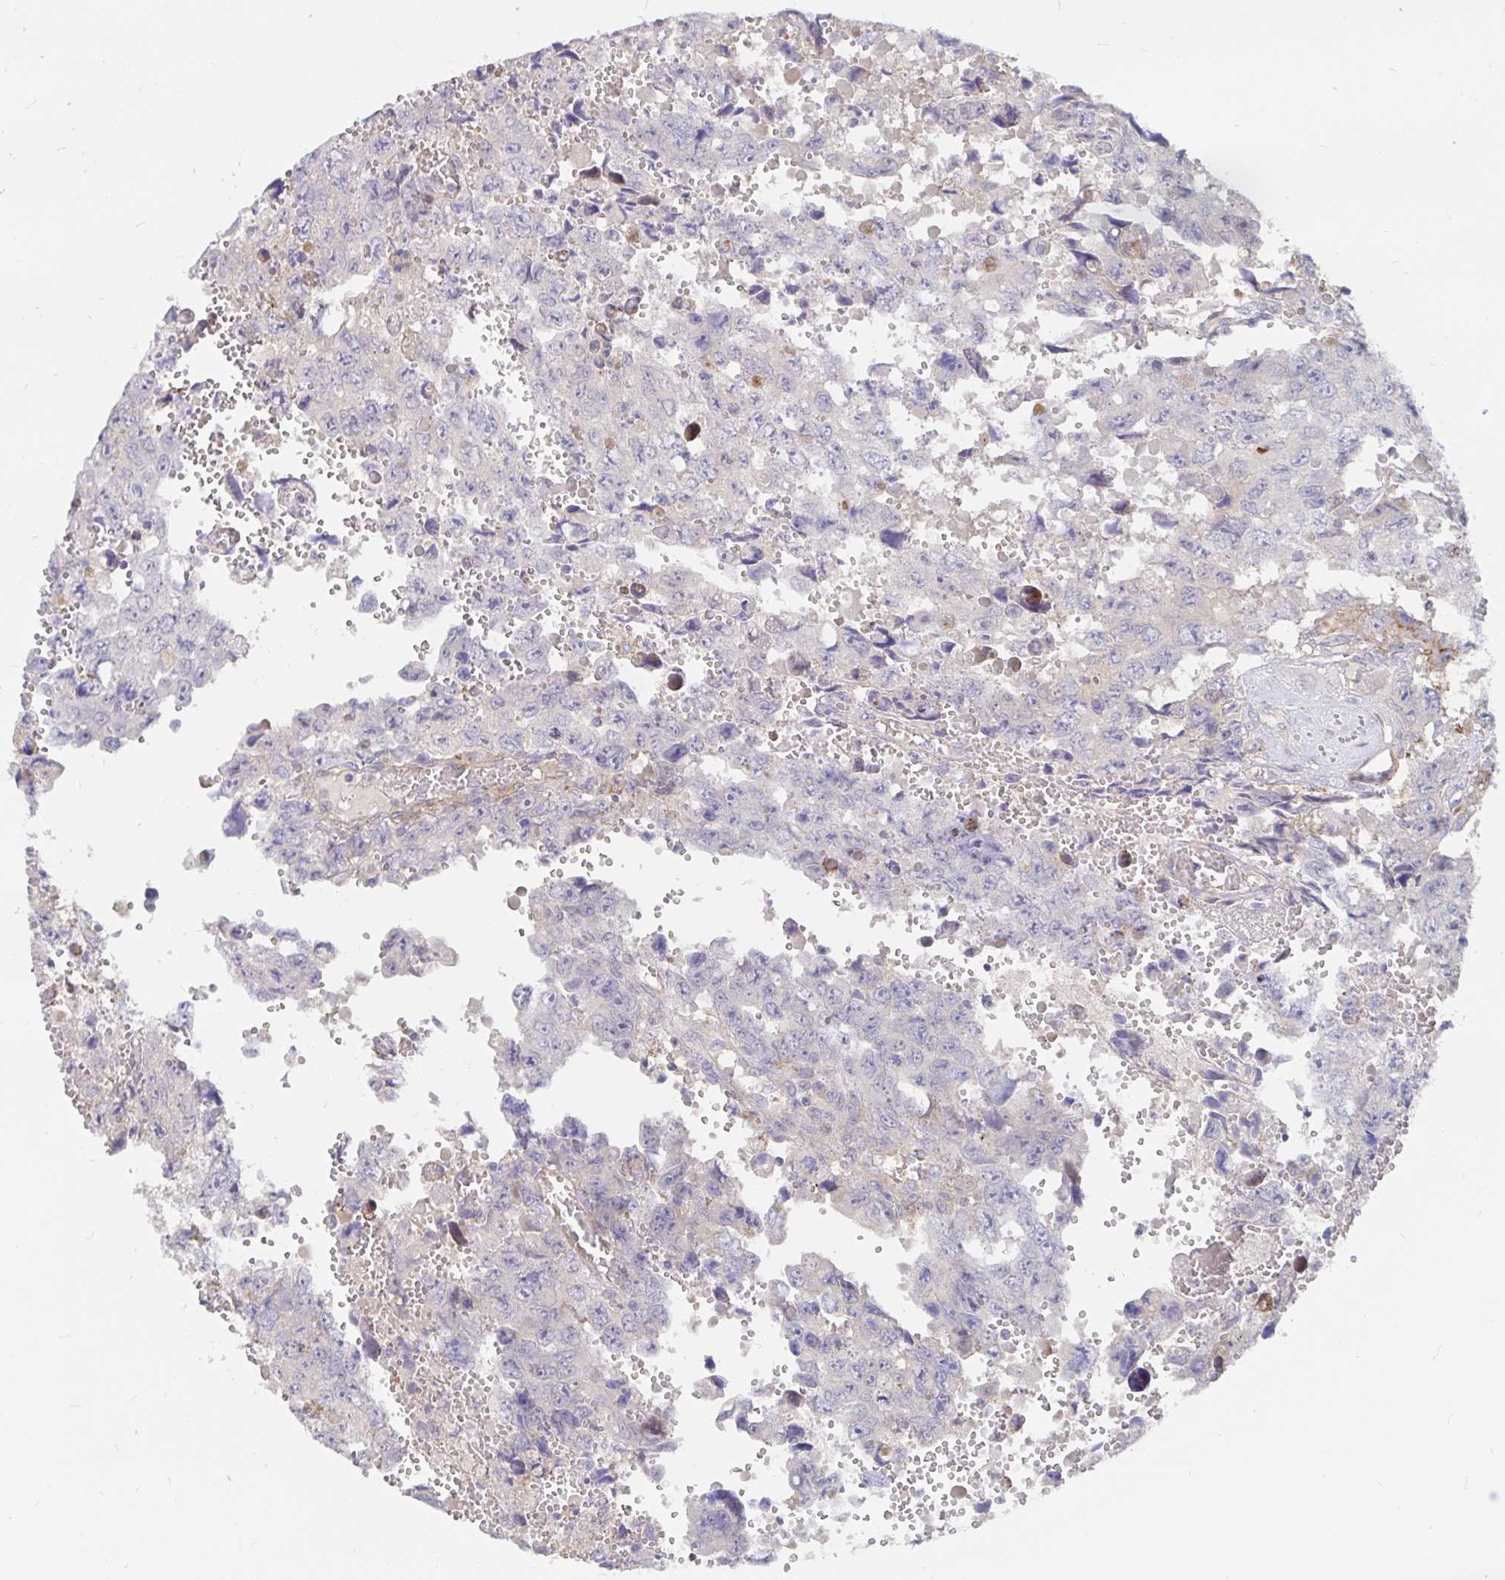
{"staining": {"intensity": "negative", "quantity": "none", "location": "none"}, "tissue": "testis cancer", "cell_type": "Tumor cells", "image_type": "cancer", "snomed": [{"axis": "morphology", "description": "Seminoma, NOS"}, {"axis": "topography", "description": "Testis"}], "caption": "DAB immunohistochemical staining of testis seminoma demonstrates no significant expression in tumor cells. (DAB immunohistochemistry (IHC) visualized using brightfield microscopy, high magnification).", "gene": "KCTD19", "patient": {"sex": "male", "age": 26}}